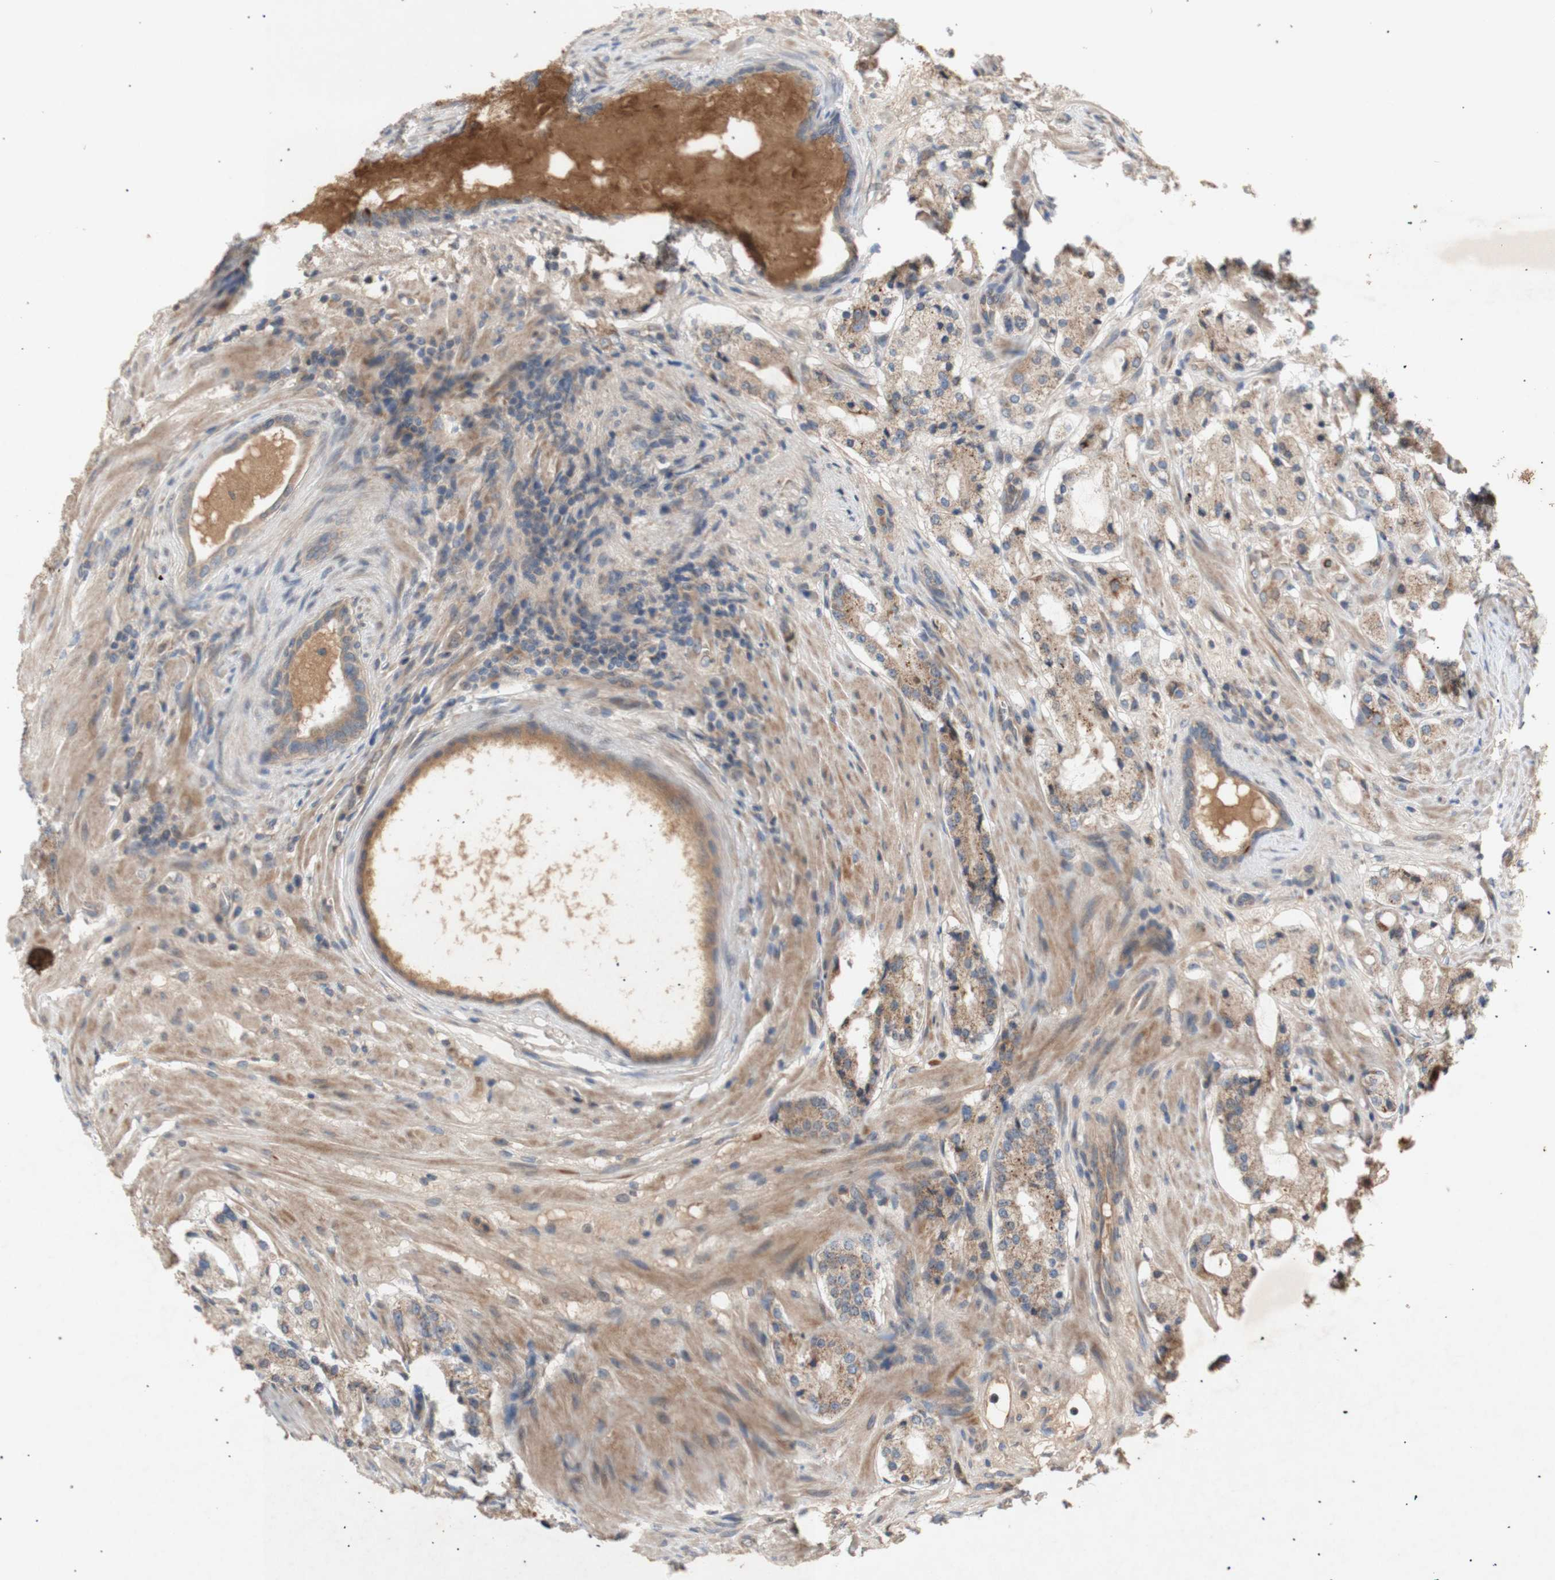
{"staining": {"intensity": "weak", "quantity": ">75%", "location": "cytoplasmic/membranous"}, "tissue": "prostate cancer", "cell_type": "Tumor cells", "image_type": "cancer", "snomed": [{"axis": "morphology", "description": "Adenocarcinoma, High grade"}, {"axis": "topography", "description": "Prostate"}], "caption": "A micrograph of human prostate high-grade adenocarcinoma stained for a protein demonstrates weak cytoplasmic/membranous brown staining in tumor cells. The staining was performed using DAB to visualize the protein expression in brown, while the nuclei were stained in blue with hematoxylin (Magnification: 20x).", "gene": "PKN1", "patient": {"sex": "male", "age": 65}}